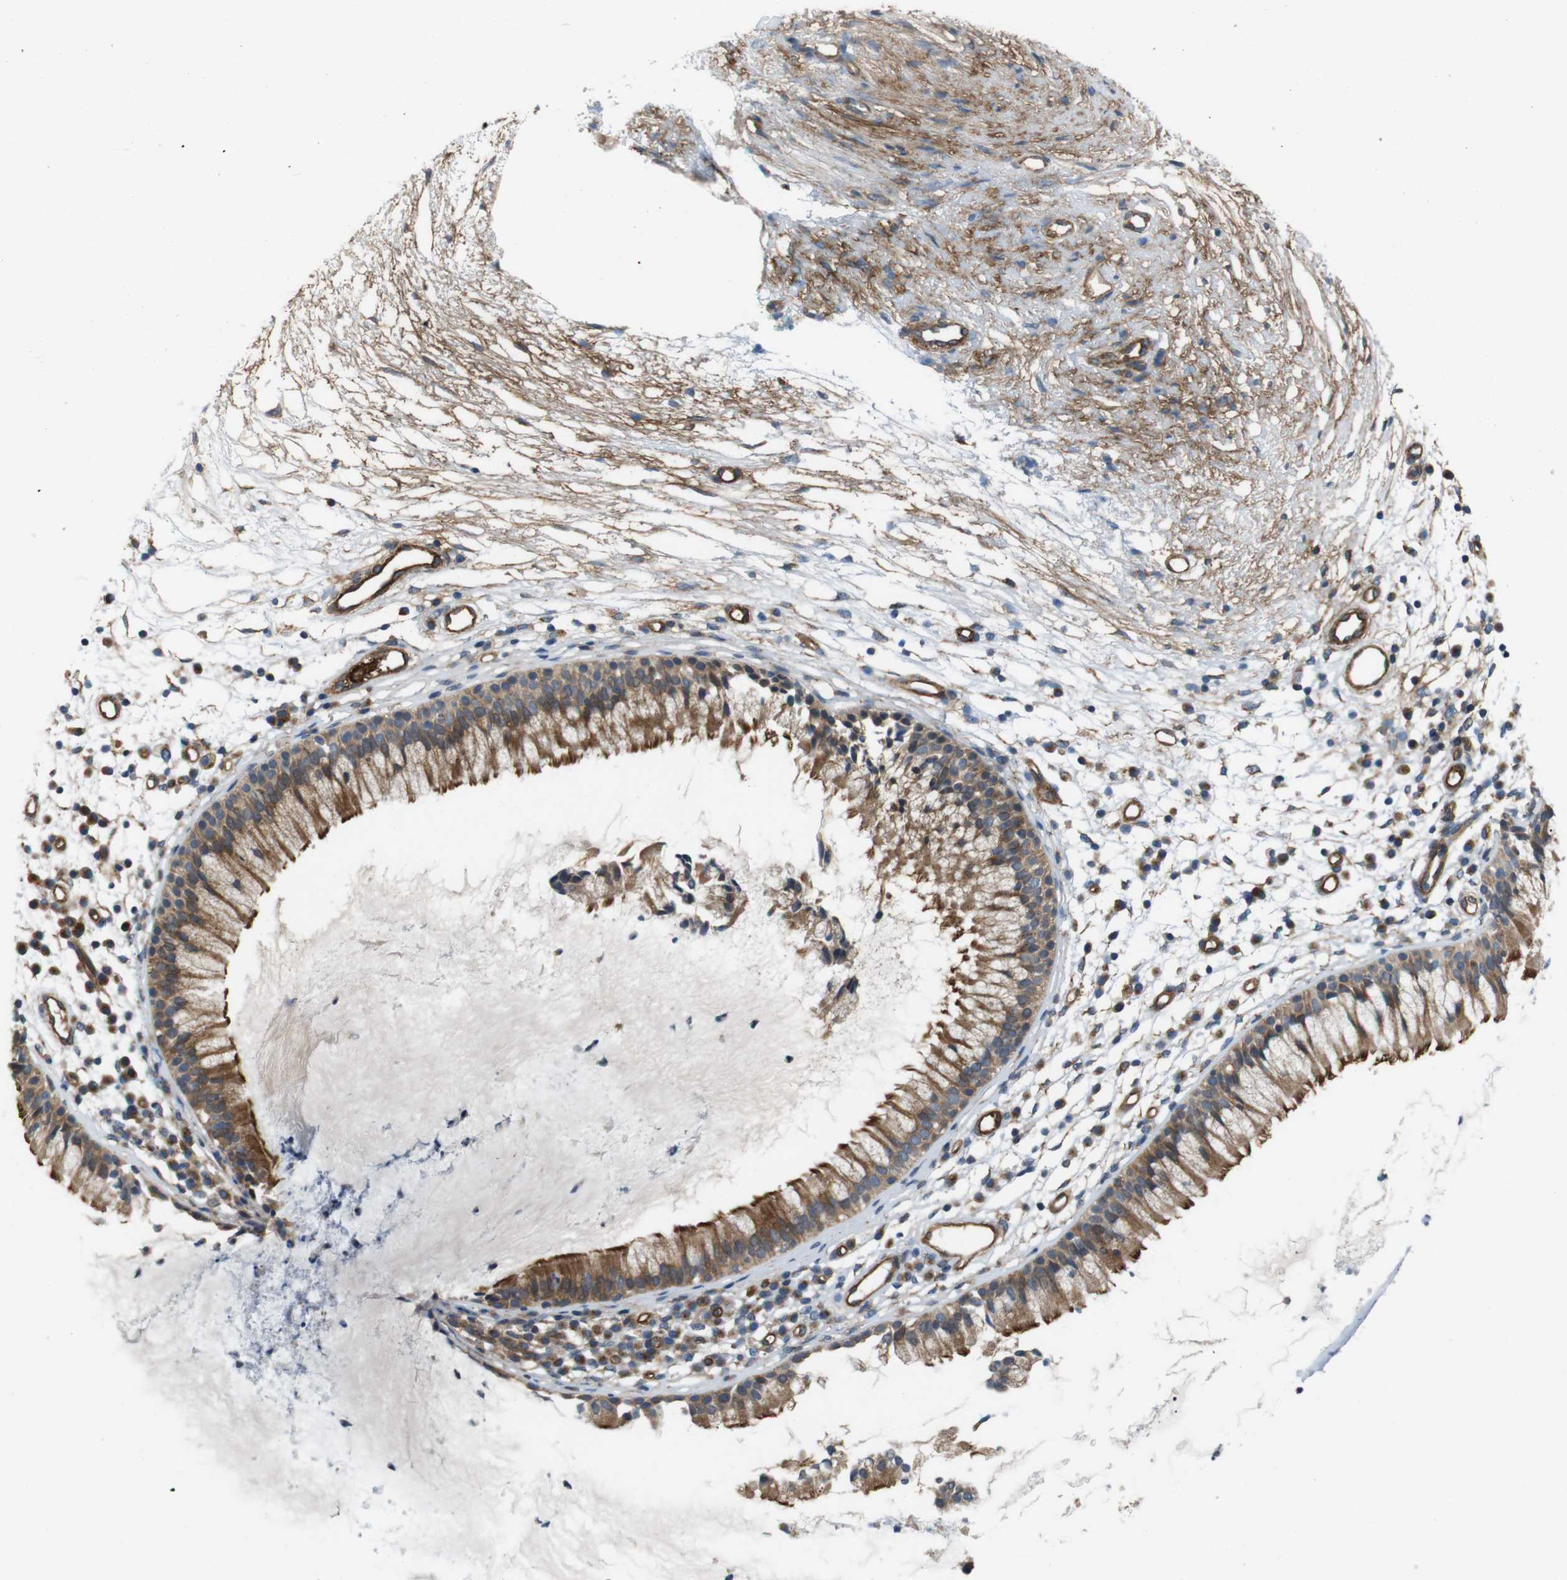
{"staining": {"intensity": "moderate", "quantity": ">75%", "location": "cytoplasmic/membranous"}, "tissue": "nasopharynx", "cell_type": "Respiratory epithelial cells", "image_type": "normal", "snomed": [{"axis": "morphology", "description": "Normal tissue, NOS"}, {"axis": "topography", "description": "Nasopharynx"}], "caption": "Nasopharynx stained with DAB IHC displays medium levels of moderate cytoplasmic/membranous staining in approximately >75% of respiratory epithelial cells. (brown staining indicates protein expression, while blue staining denotes nuclei).", "gene": "BVES", "patient": {"sex": "male", "age": 21}}